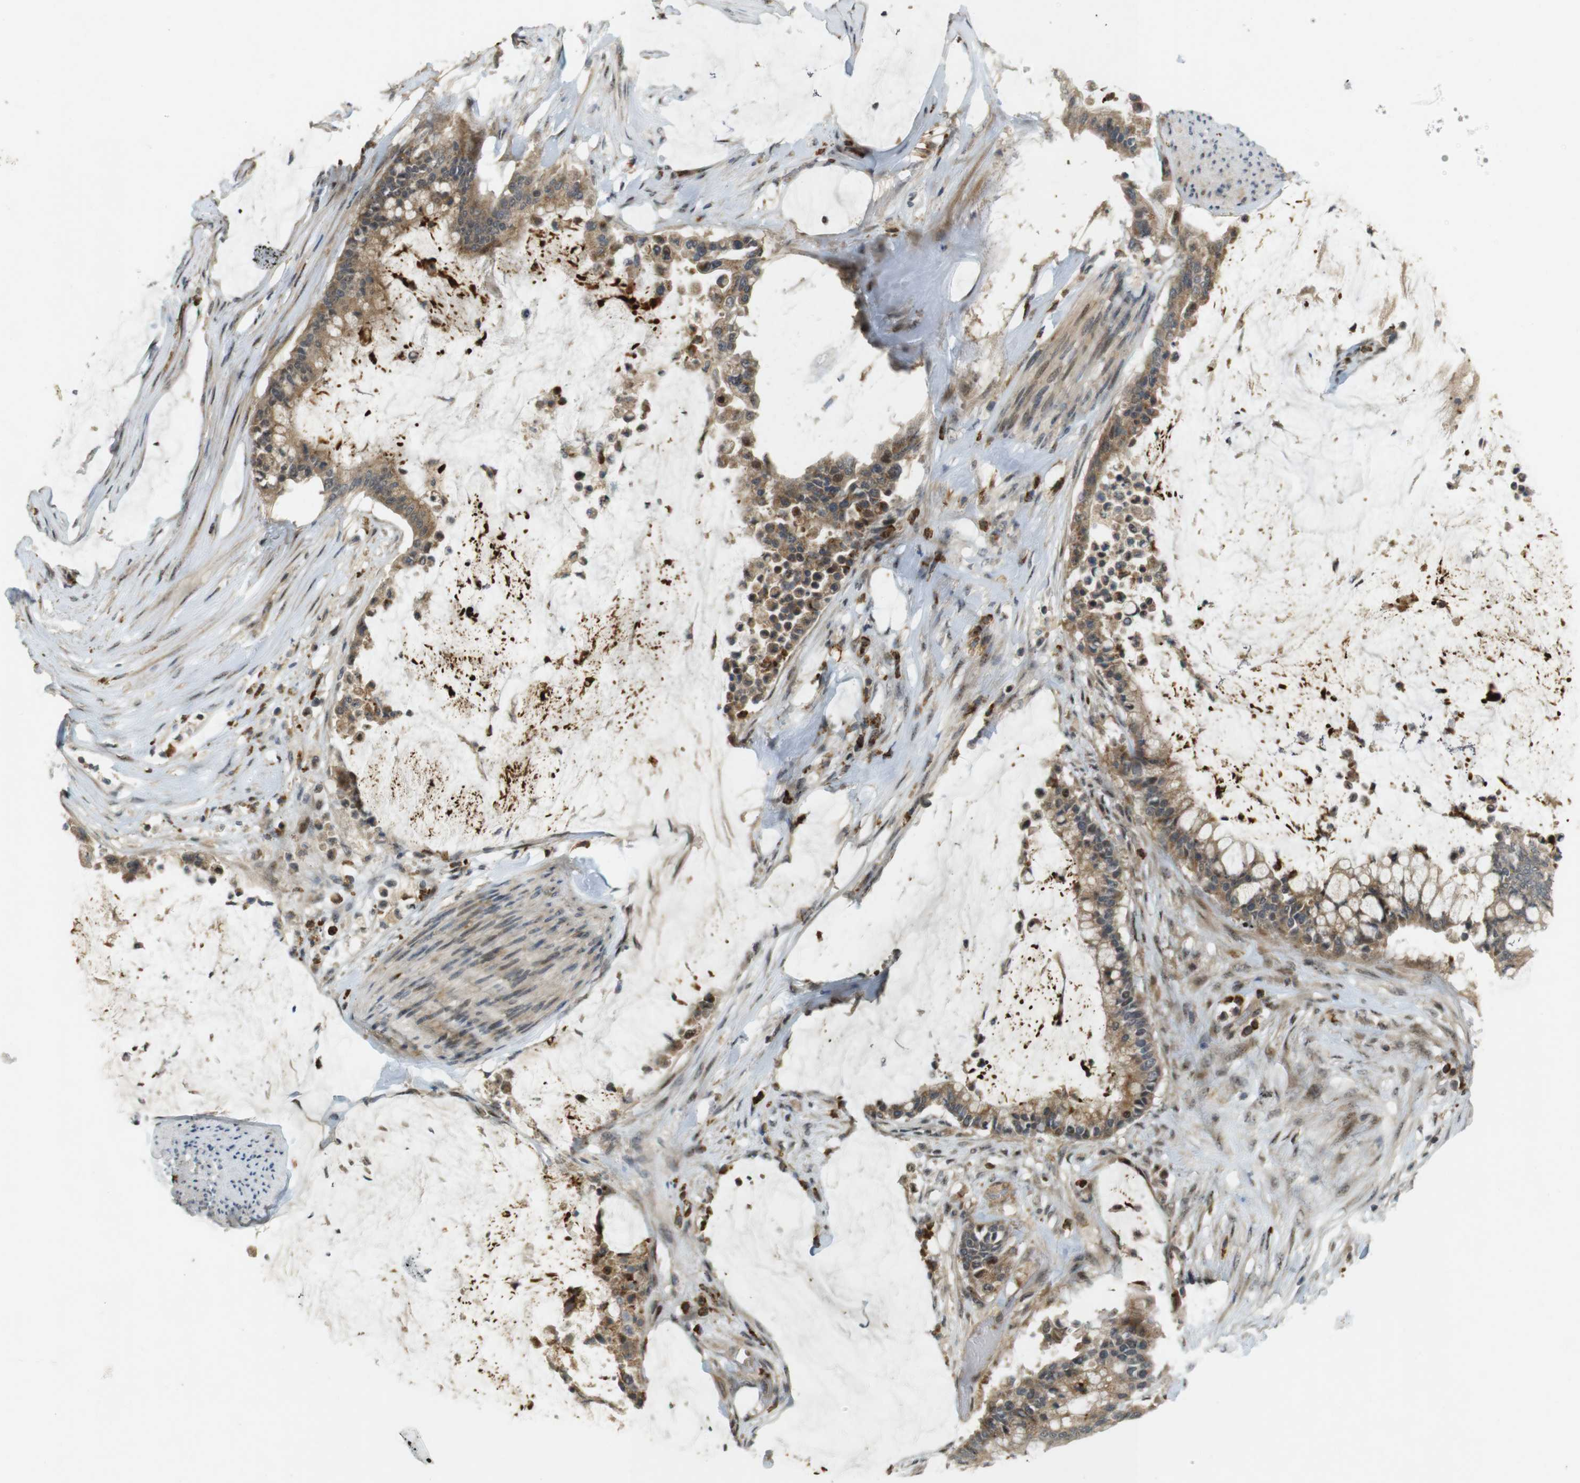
{"staining": {"intensity": "moderate", "quantity": ">75%", "location": "cytoplasmic/membranous,nuclear"}, "tissue": "pancreatic cancer", "cell_type": "Tumor cells", "image_type": "cancer", "snomed": [{"axis": "morphology", "description": "Adenocarcinoma, NOS"}, {"axis": "topography", "description": "Pancreas"}], "caption": "Adenocarcinoma (pancreatic) stained for a protein shows moderate cytoplasmic/membranous and nuclear positivity in tumor cells.", "gene": "TMX3", "patient": {"sex": "male", "age": 41}}